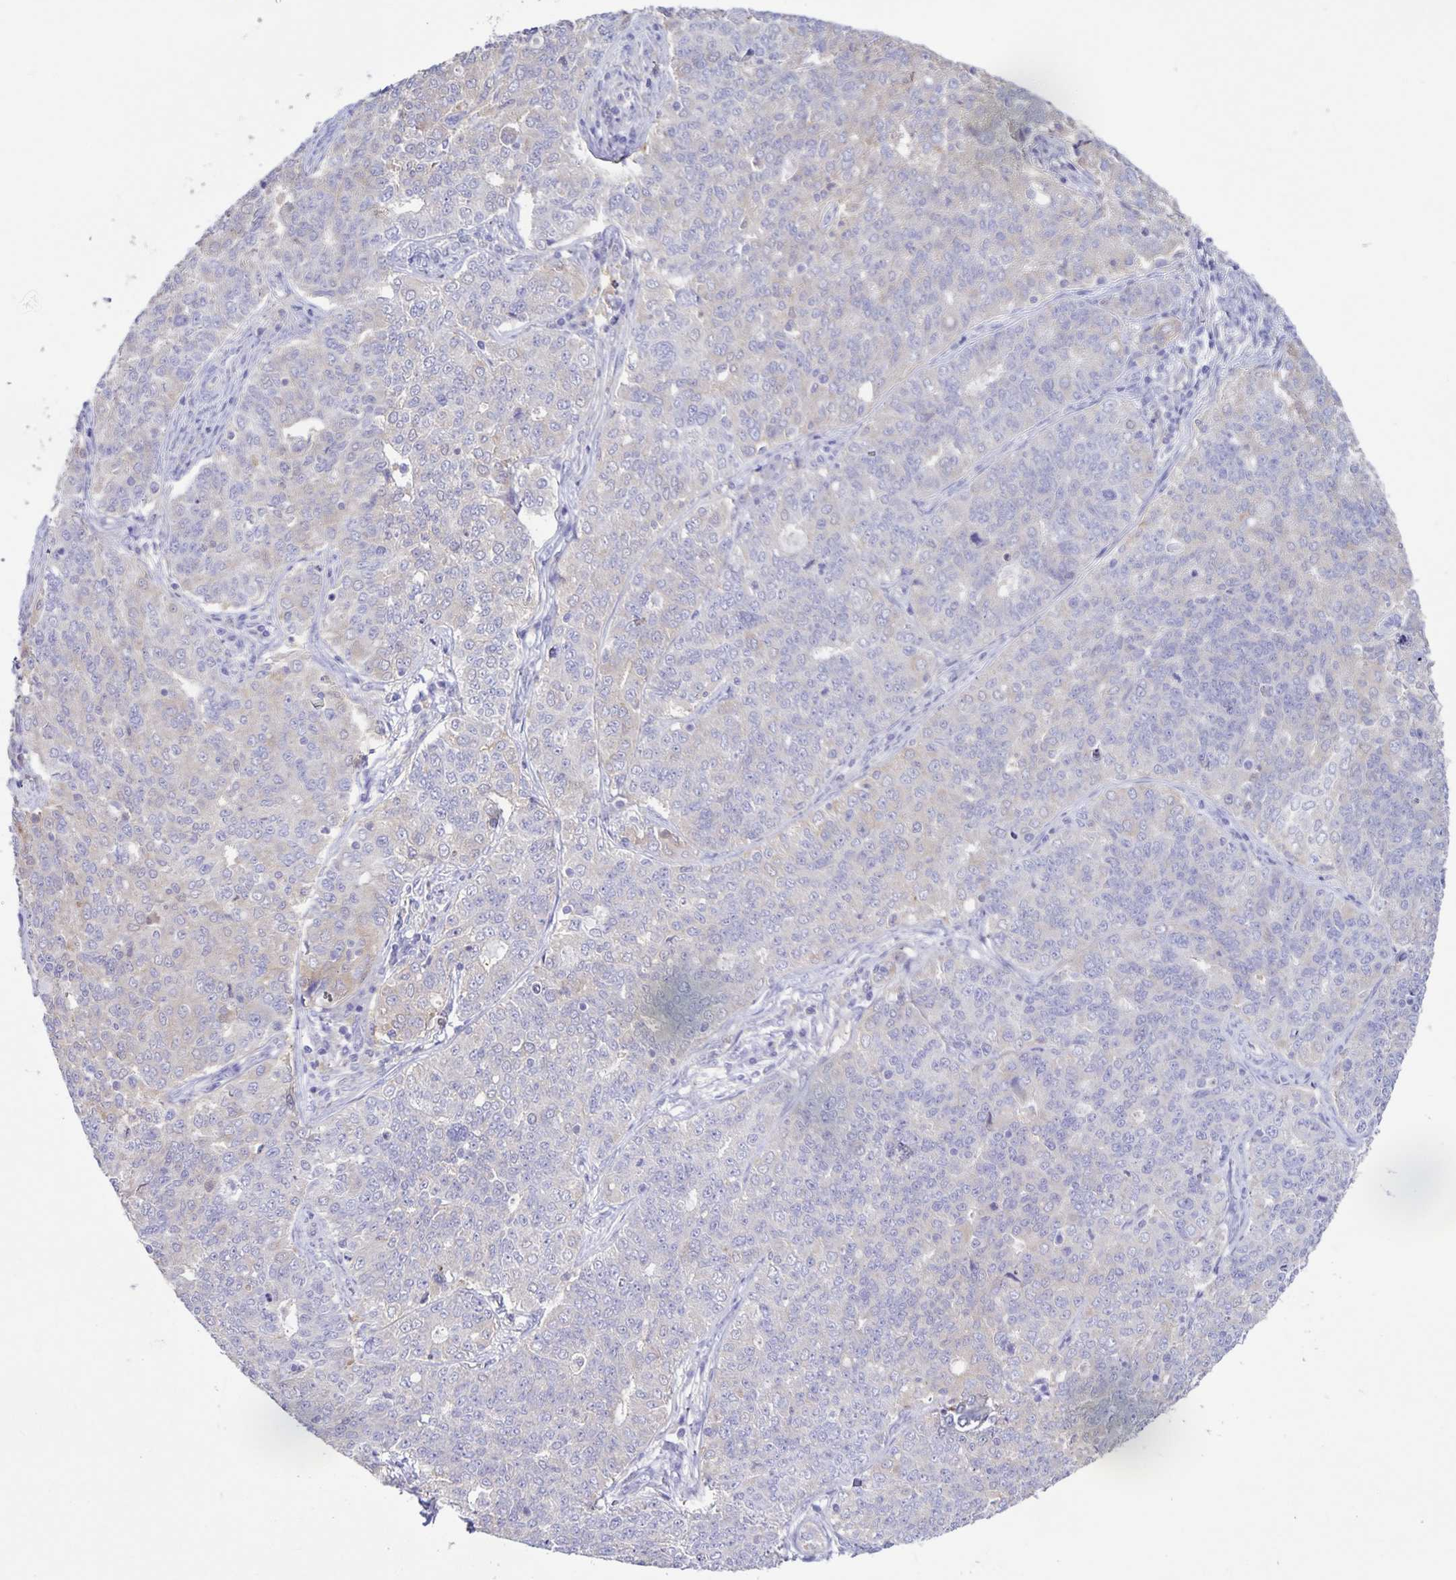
{"staining": {"intensity": "weak", "quantity": "<25%", "location": "cytoplasmic/membranous"}, "tissue": "endometrial cancer", "cell_type": "Tumor cells", "image_type": "cancer", "snomed": [{"axis": "morphology", "description": "Adenocarcinoma, NOS"}, {"axis": "topography", "description": "Endometrium"}], "caption": "Immunohistochemical staining of human adenocarcinoma (endometrial) exhibits no significant expression in tumor cells.", "gene": "BOLL", "patient": {"sex": "female", "age": 43}}